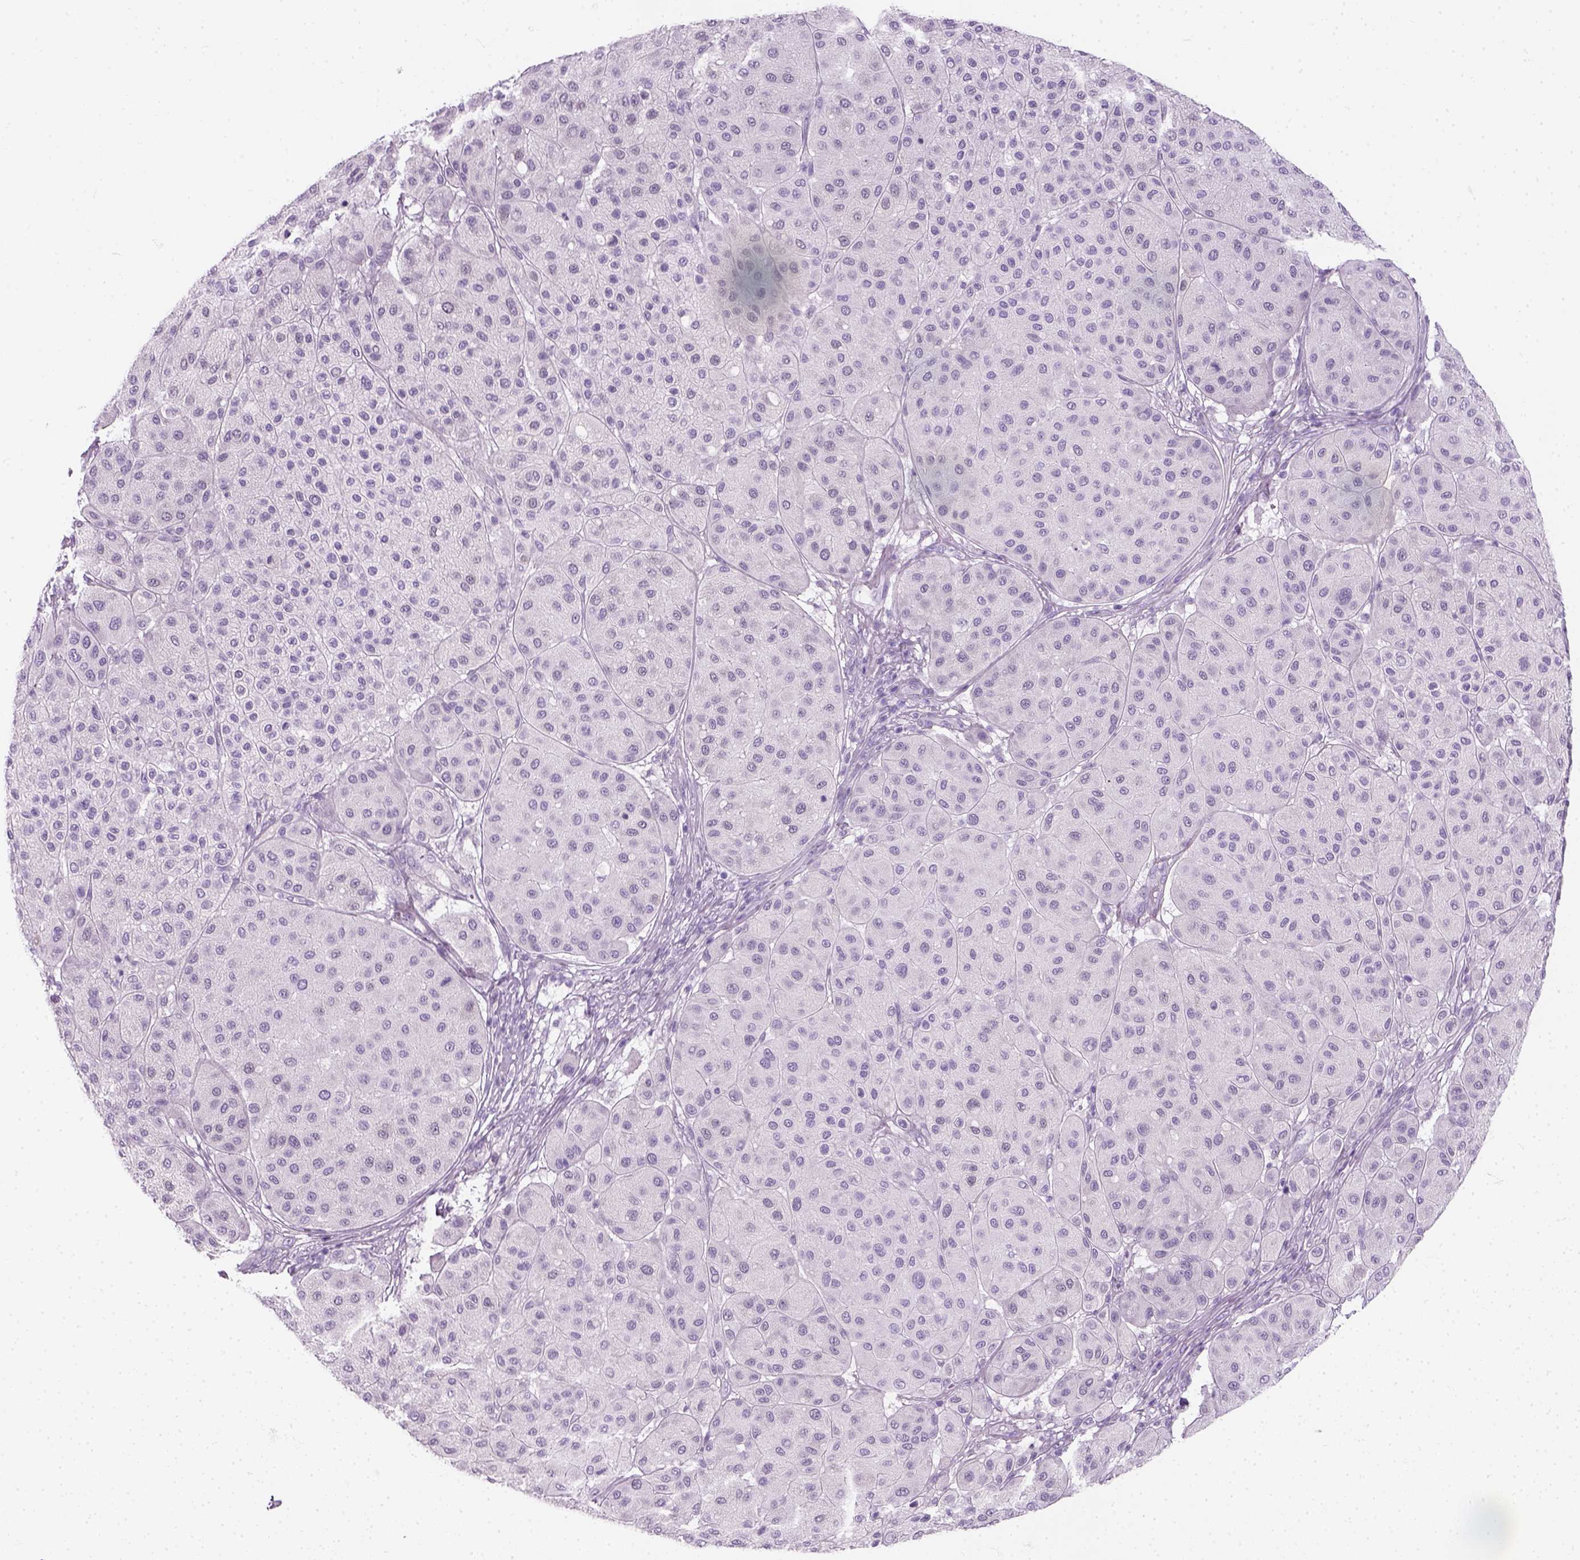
{"staining": {"intensity": "negative", "quantity": "none", "location": "none"}, "tissue": "melanoma", "cell_type": "Tumor cells", "image_type": "cancer", "snomed": [{"axis": "morphology", "description": "Malignant melanoma, Metastatic site"}, {"axis": "topography", "description": "Smooth muscle"}], "caption": "Tumor cells show no significant staining in melanoma.", "gene": "SLC12A5", "patient": {"sex": "male", "age": 41}}